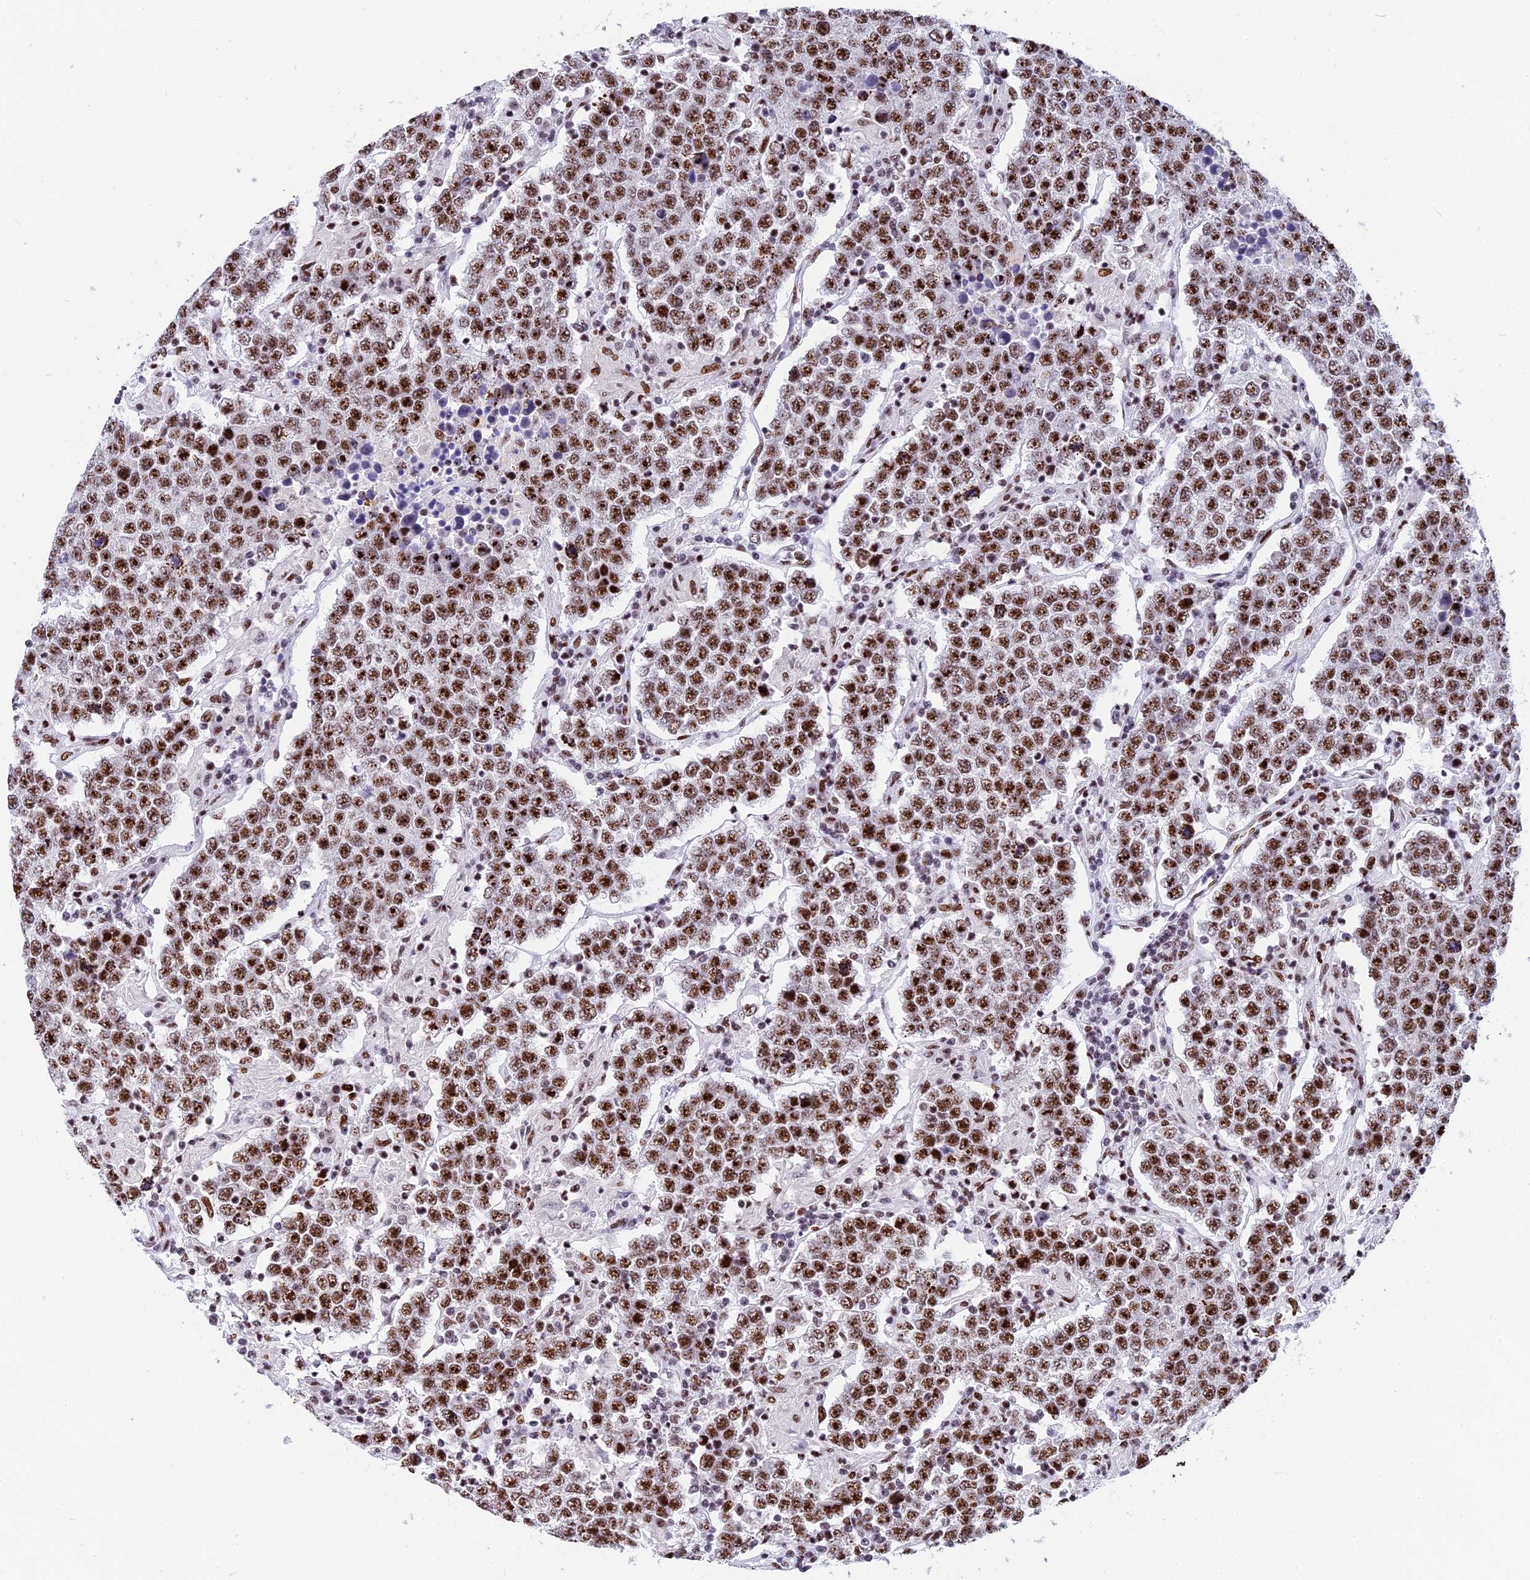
{"staining": {"intensity": "moderate", "quantity": ">75%", "location": "nuclear"}, "tissue": "testis cancer", "cell_type": "Tumor cells", "image_type": "cancer", "snomed": [{"axis": "morphology", "description": "Normal tissue, NOS"}, {"axis": "morphology", "description": "Urothelial carcinoma, High grade"}, {"axis": "morphology", "description": "Seminoma, NOS"}, {"axis": "morphology", "description": "Carcinoma, Embryonal, NOS"}, {"axis": "topography", "description": "Urinary bladder"}, {"axis": "topography", "description": "Testis"}], "caption": "Moderate nuclear staining is appreciated in about >75% of tumor cells in testis urothelial carcinoma (high-grade).", "gene": "NSA2", "patient": {"sex": "male", "age": 41}}